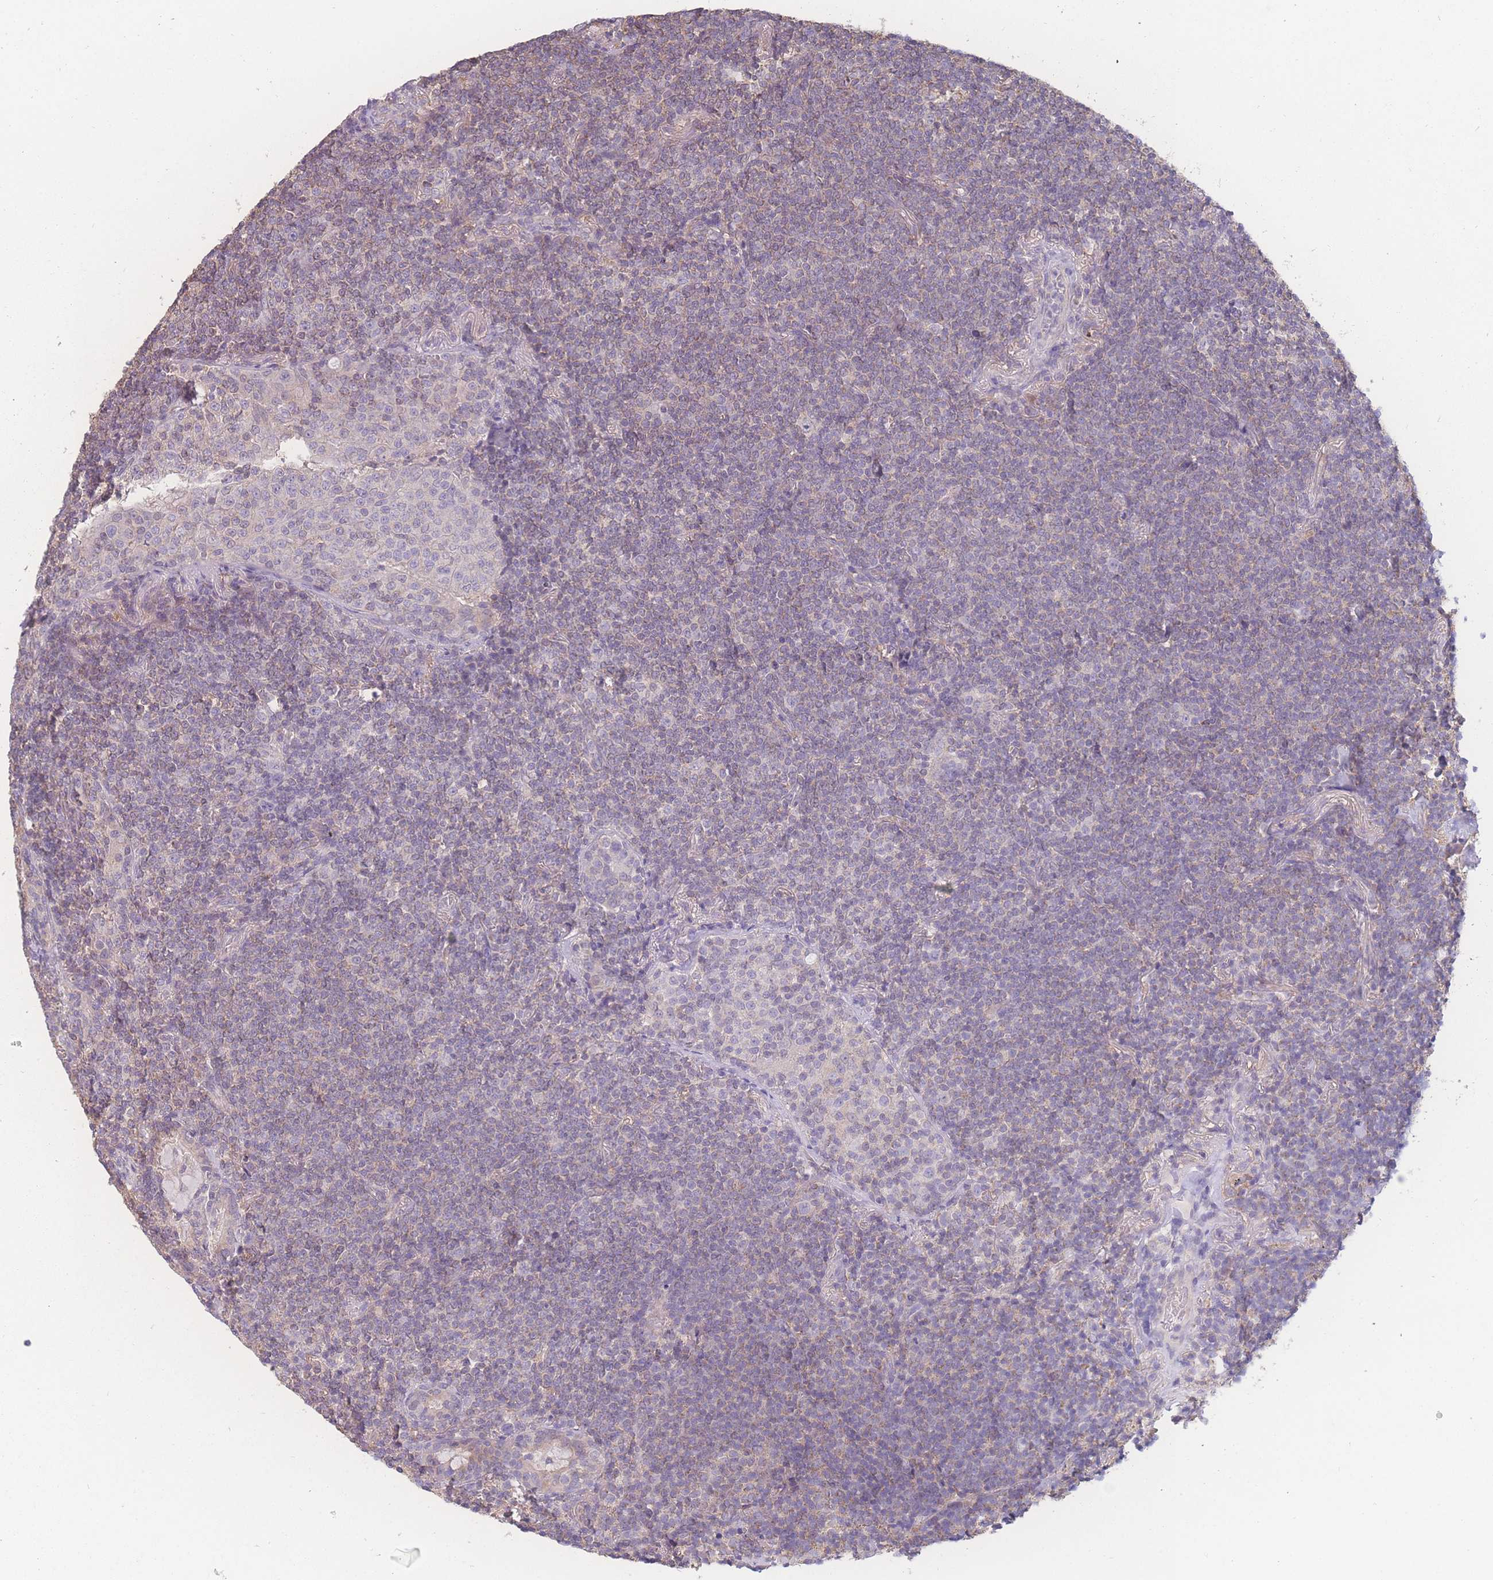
{"staining": {"intensity": "weak", "quantity": "<25%", "location": "cytoplasmic/membranous"}, "tissue": "lymphoma", "cell_type": "Tumor cells", "image_type": "cancer", "snomed": [{"axis": "morphology", "description": "Malignant lymphoma, non-Hodgkin's type, Low grade"}, {"axis": "topography", "description": "Lung"}], "caption": "Image shows no protein expression in tumor cells of lymphoma tissue.", "gene": "GIPR", "patient": {"sex": "female", "age": 71}}